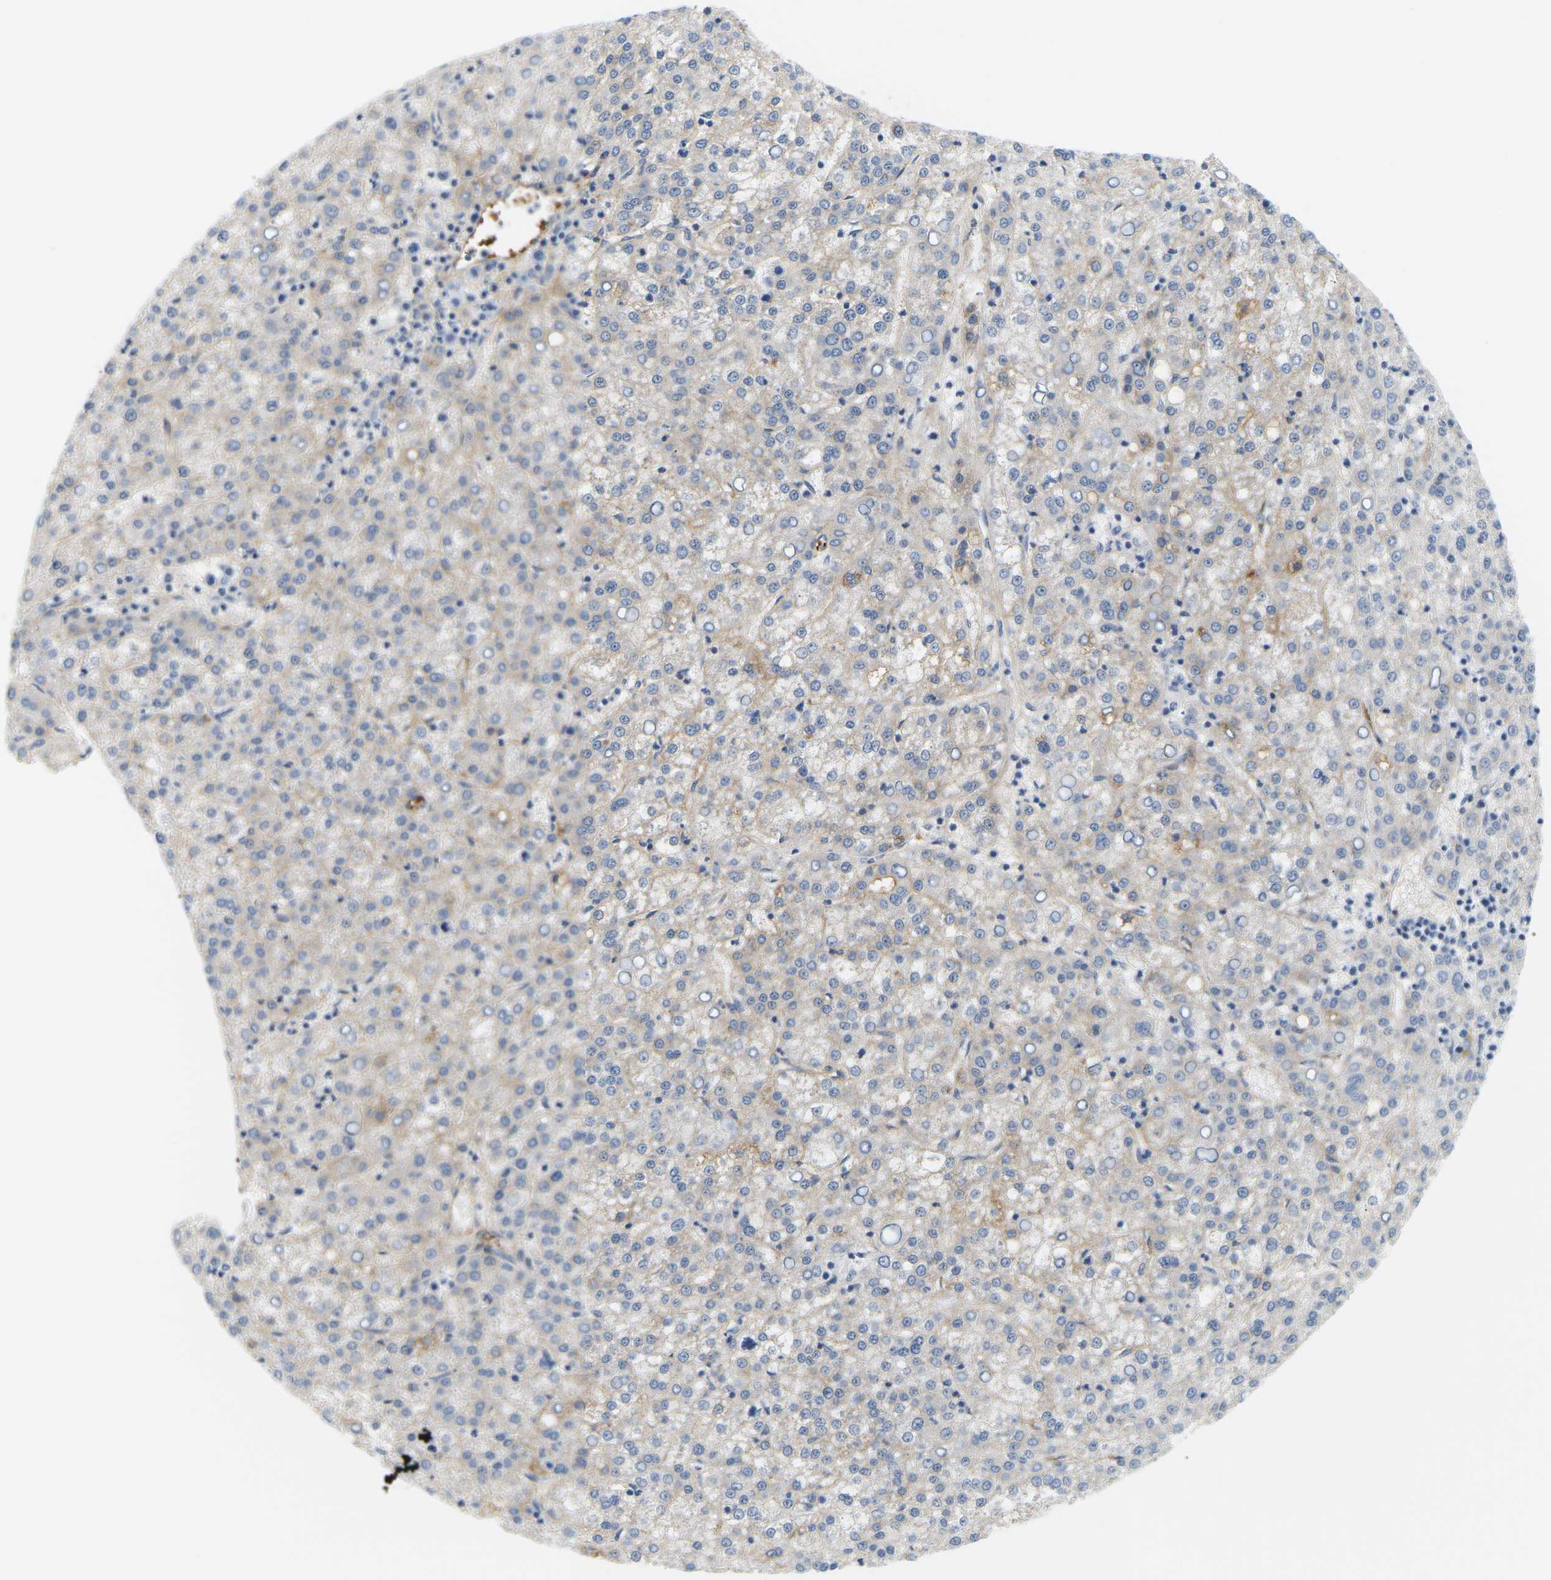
{"staining": {"intensity": "weak", "quantity": ">75%", "location": "cytoplasmic/membranous"}, "tissue": "liver cancer", "cell_type": "Tumor cells", "image_type": "cancer", "snomed": [{"axis": "morphology", "description": "Carcinoma, Hepatocellular, NOS"}, {"axis": "topography", "description": "Liver"}], "caption": "Immunohistochemistry of human liver cancer (hepatocellular carcinoma) exhibits low levels of weak cytoplasmic/membranous positivity in approximately >75% of tumor cells.", "gene": "APOB", "patient": {"sex": "female", "age": 58}}